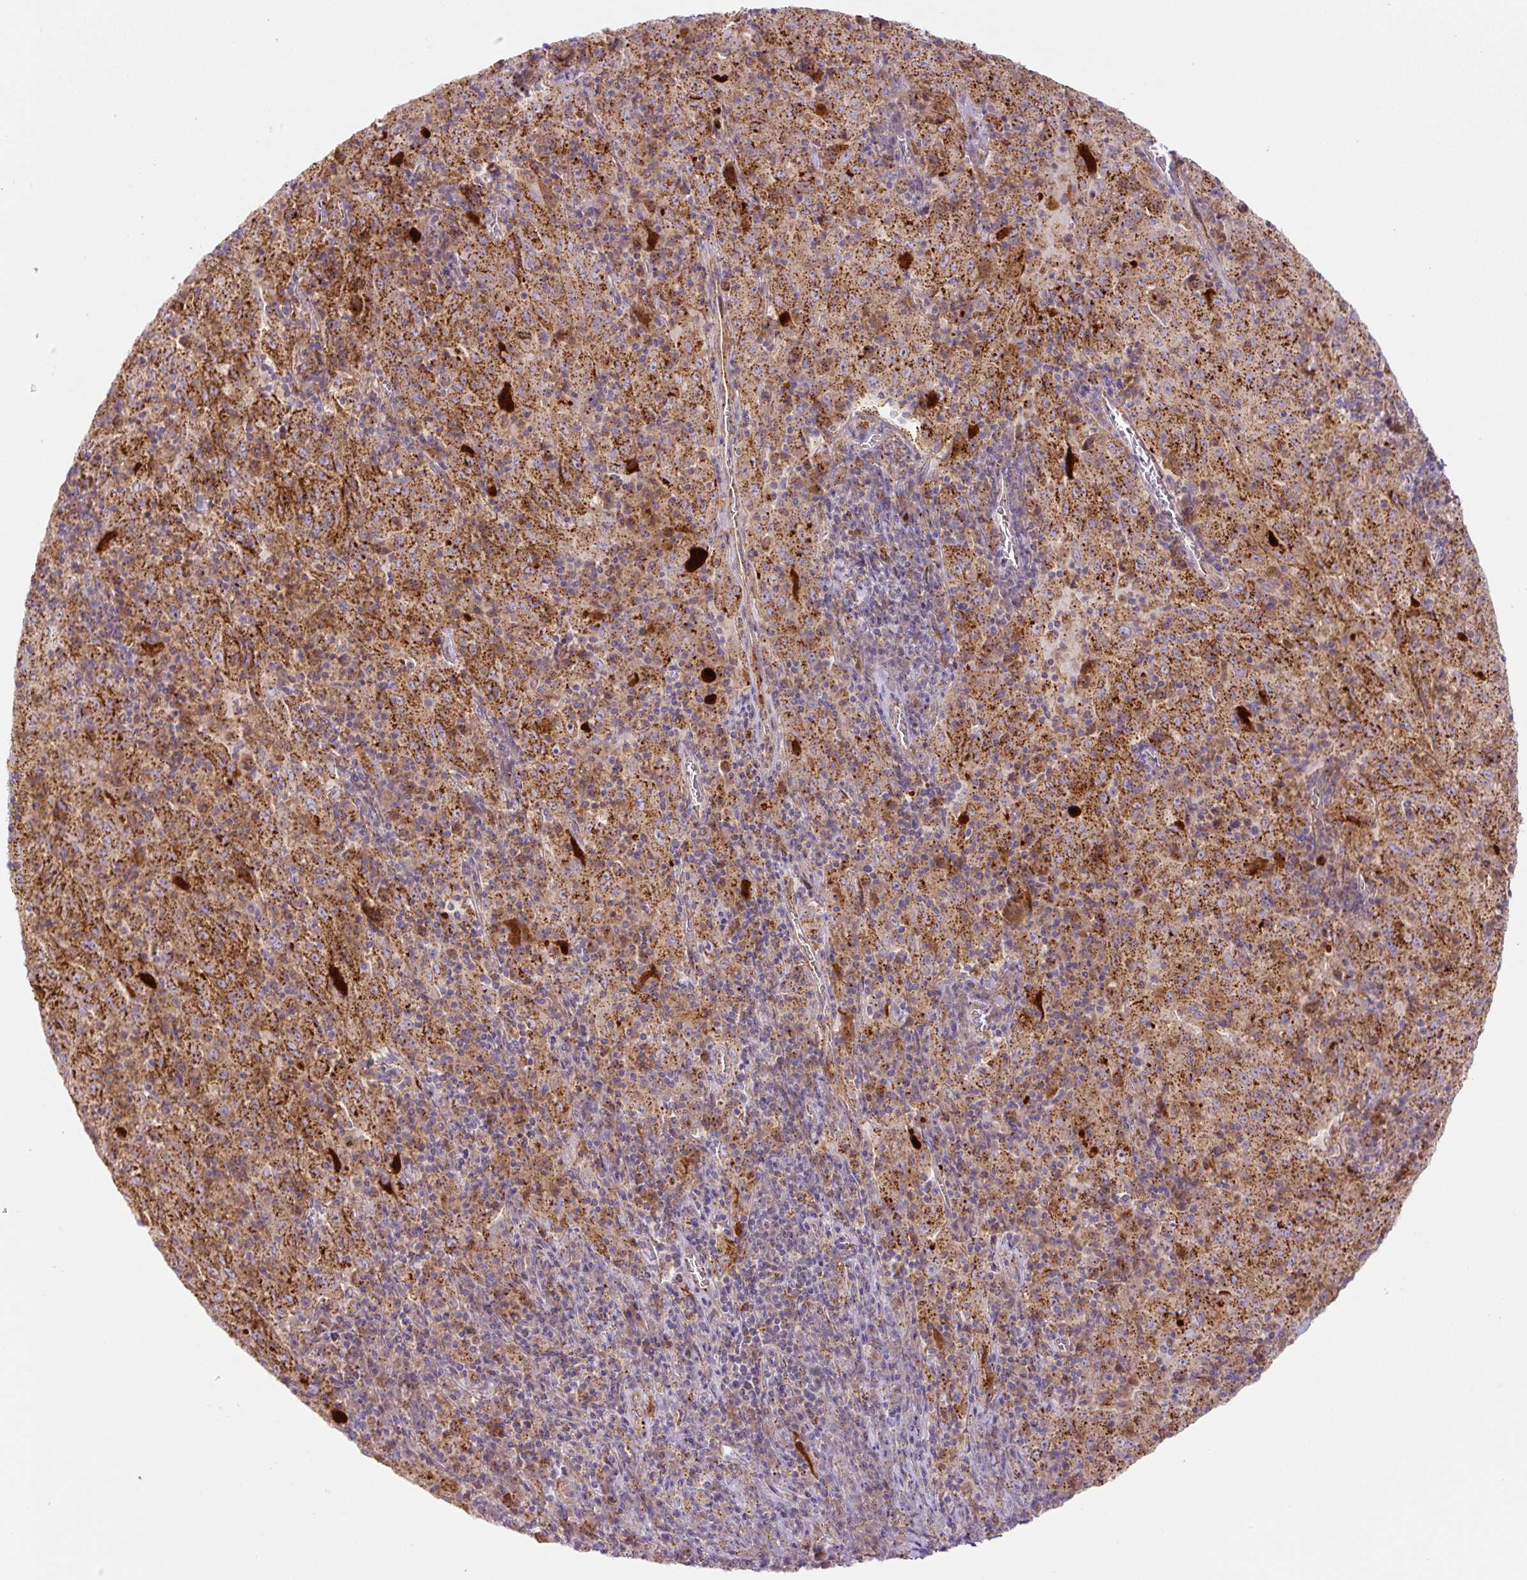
{"staining": {"intensity": "strong", "quantity": ">75%", "location": "cytoplasmic/membranous"}, "tissue": "pancreatic cancer", "cell_type": "Tumor cells", "image_type": "cancer", "snomed": [{"axis": "morphology", "description": "Adenocarcinoma, NOS"}, {"axis": "topography", "description": "Pancreas"}], "caption": "The micrograph shows a brown stain indicating the presence of a protein in the cytoplasmic/membranous of tumor cells in adenocarcinoma (pancreatic).", "gene": "ZSWIM7", "patient": {"sex": "male", "age": 63}}